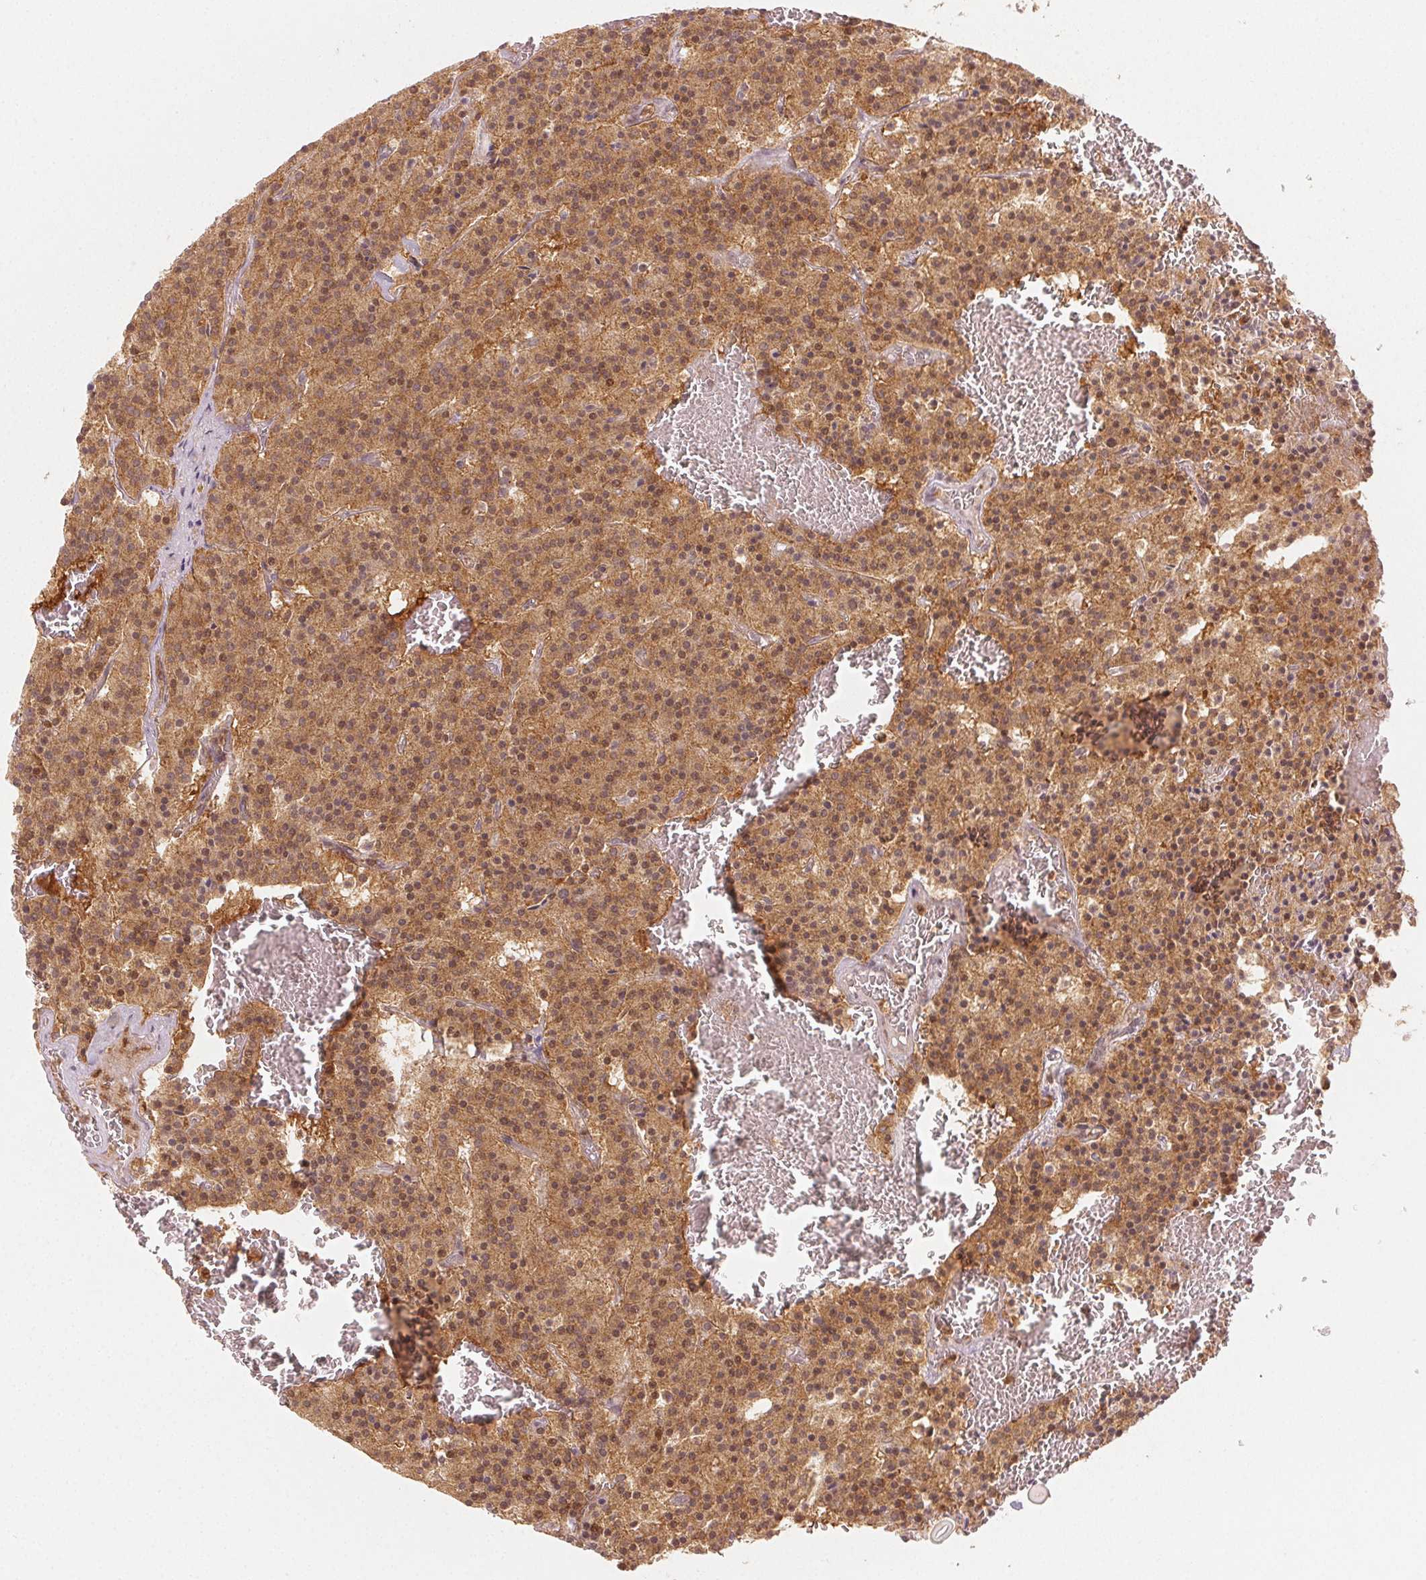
{"staining": {"intensity": "moderate", "quantity": ">75%", "location": "cytoplasmic/membranous,nuclear"}, "tissue": "carcinoid", "cell_type": "Tumor cells", "image_type": "cancer", "snomed": [{"axis": "morphology", "description": "Carcinoid, malignant, NOS"}, {"axis": "topography", "description": "Lung"}], "caption": "Protein staining demonstrates moderate cytoplasmic/membranous and nuclear staining in approximately >75% of tumor cells in carcinoid. (brown staining indicates protein expression, while blue staining denotes nuclei).", "gene": "MAPK14", "patient": {"sex": "male", "age": 70}}